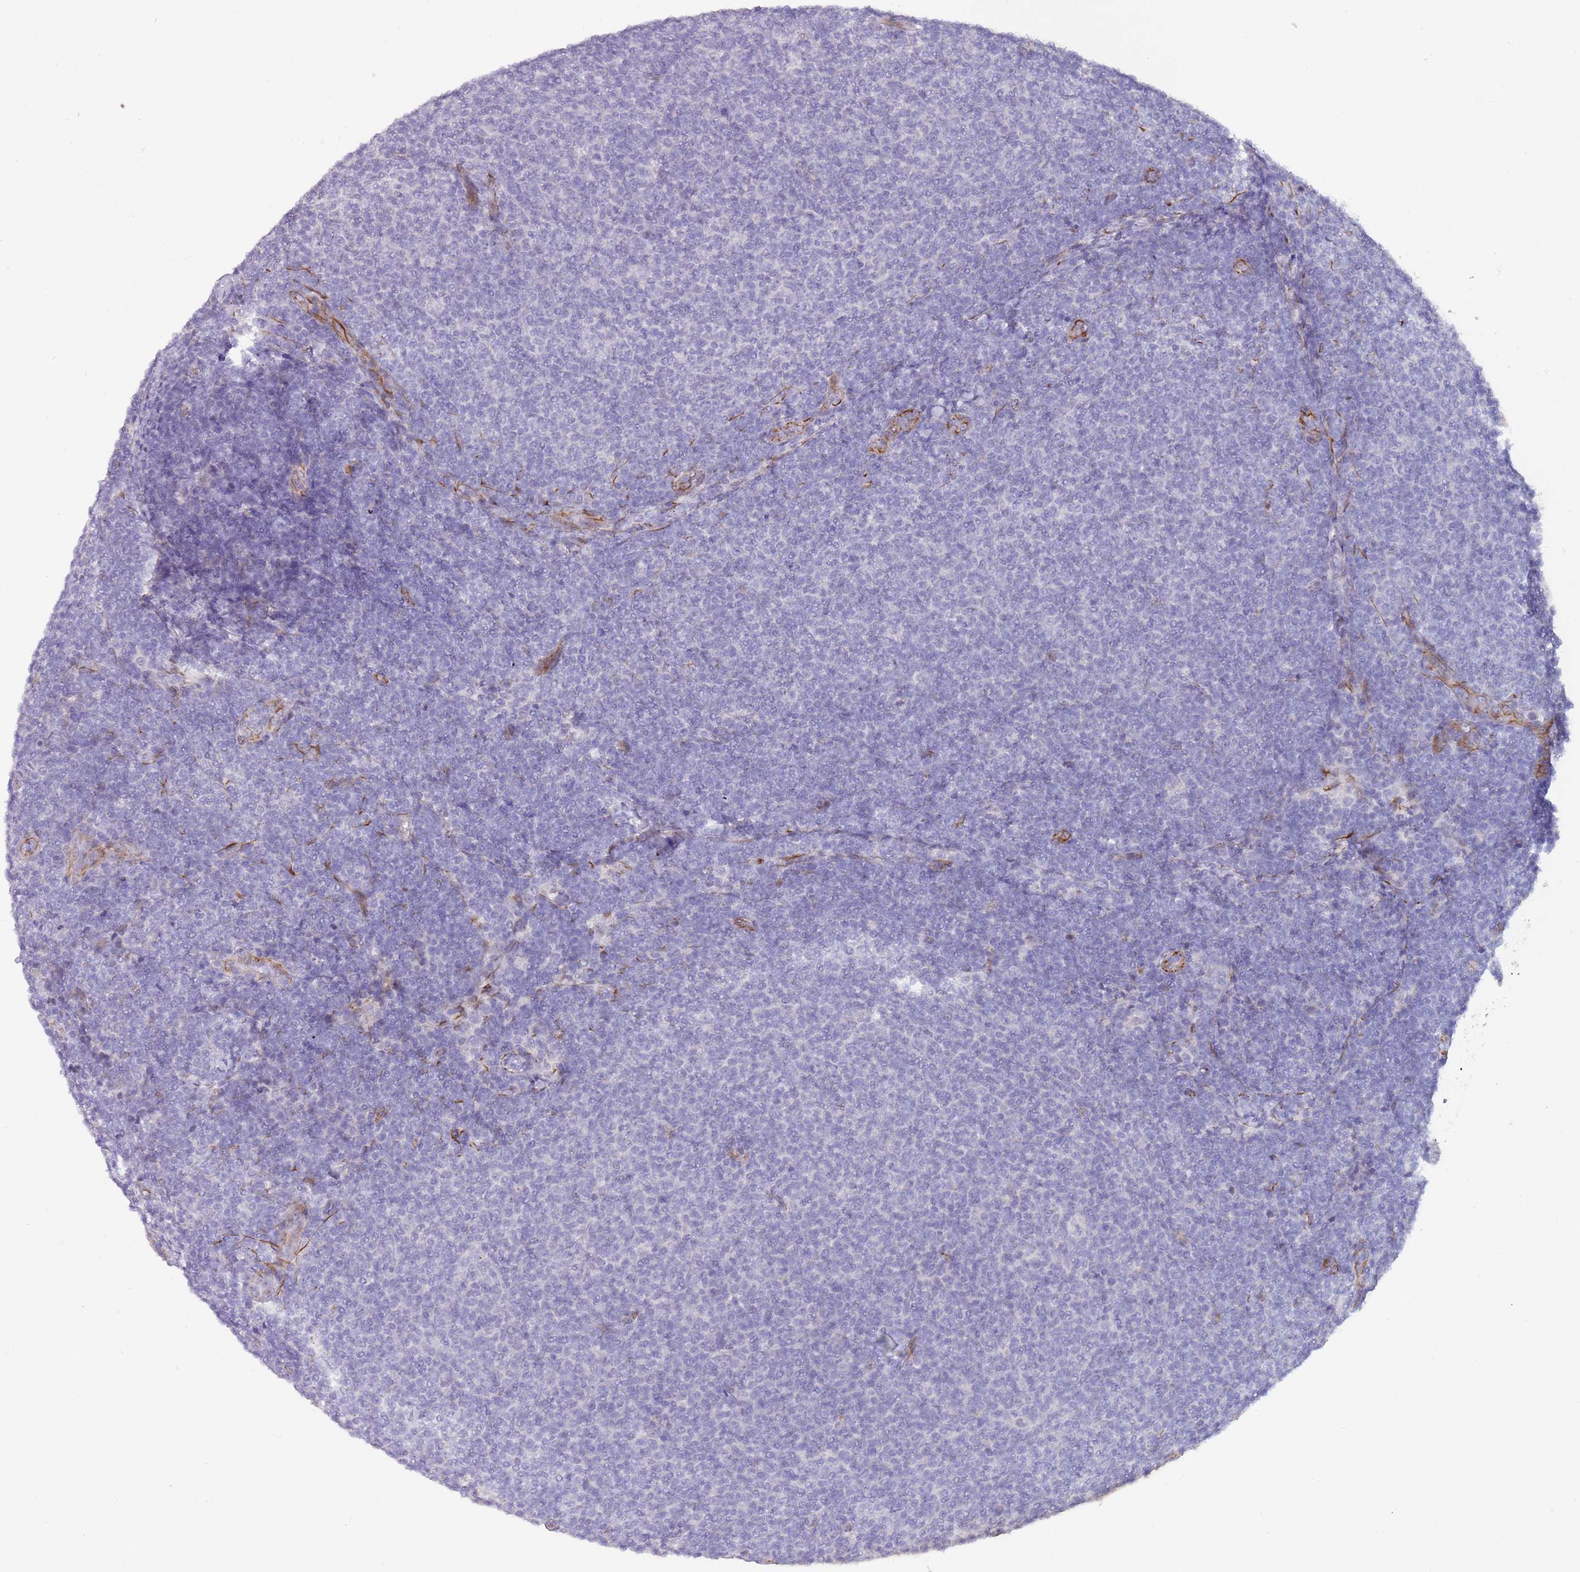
{"staining": {"intensity": "negative", "quantity": "none", "location": "none"}, "tissue": "lymphoma", "cell_type": "Tumor cells", "image_type": "cancer", "snomed": [{"axis": "morphology", "description": "Malignant lymphoma, non-Hodgkin's type, Low grade"}, {"axis": "topography", "description": "Lymph node"}], "caption": "Immunohistochemistry micrograph of lymphoma stained for a protein (brown), which exhibits no positivity in tumor cells. The staining is performed using DAB (3,3'-diaminobenzidine) brown chromogen with nuclei counter-stained in using hematoxylin.", "gene": "NBPF3", "patient": {"sex": "male", "age": 66}}